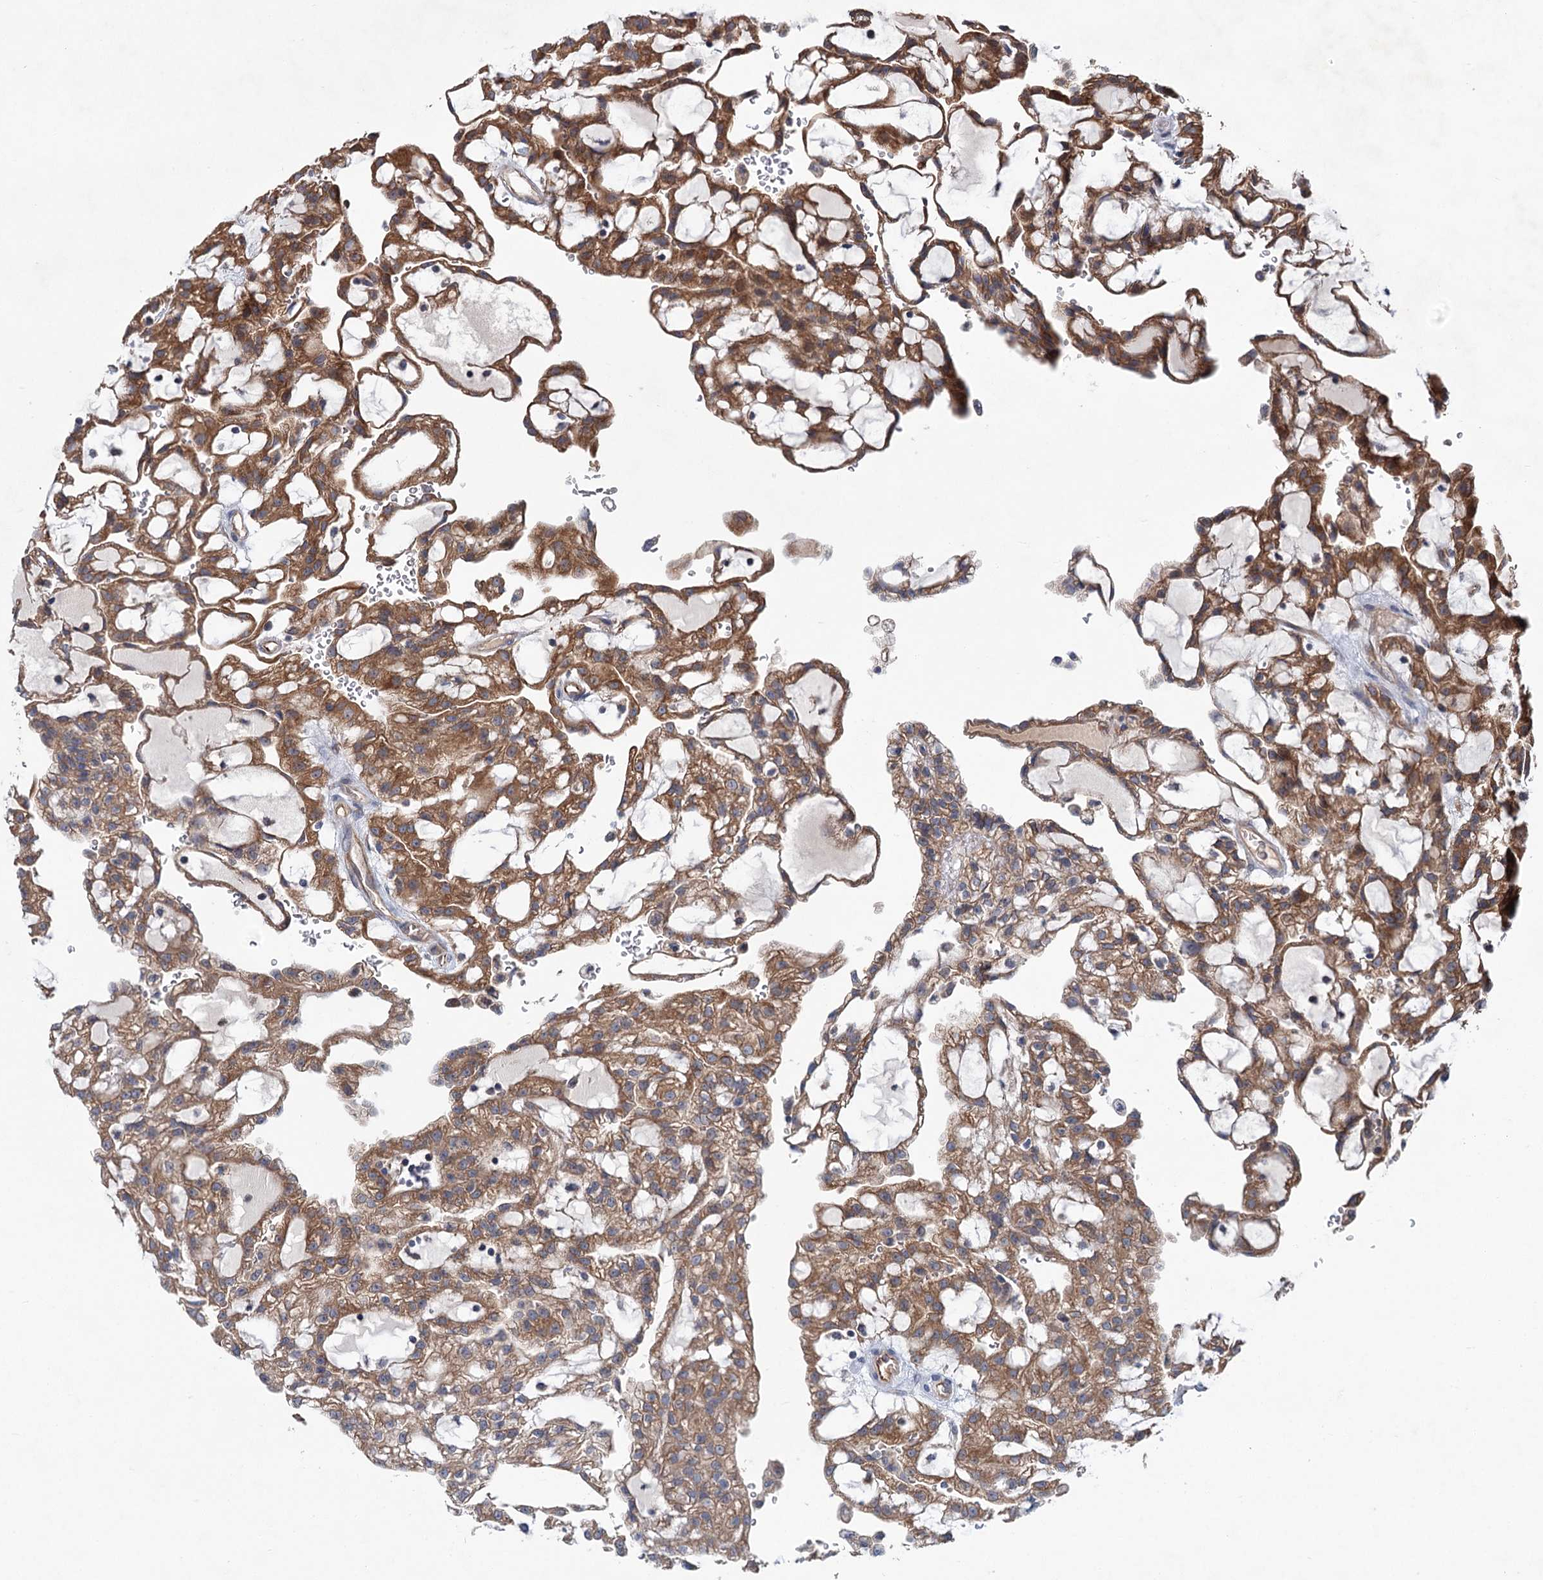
{"staining": {"intensity": "moderate", "quantity": ">75%", "location": "cytoplasmic/membranous"}, "tissue": "renal cancer", "cell_type": "Tumor cells", "image_type": "cancer", "snomed": [{"axis": "morphology", "description": "Adenocarcinoma, NOS"}, {"axis": "topography", "description": "Kidney"}], "caption": "Immunohistochemistry (IHC) of renal adenocarcinoma reveals medium levels of moderate cytoplasmic/membranous staining in approximately >75% of tumor cells.", "gene": "MTRR", "patient": {"sex": "male", "age": 63}}